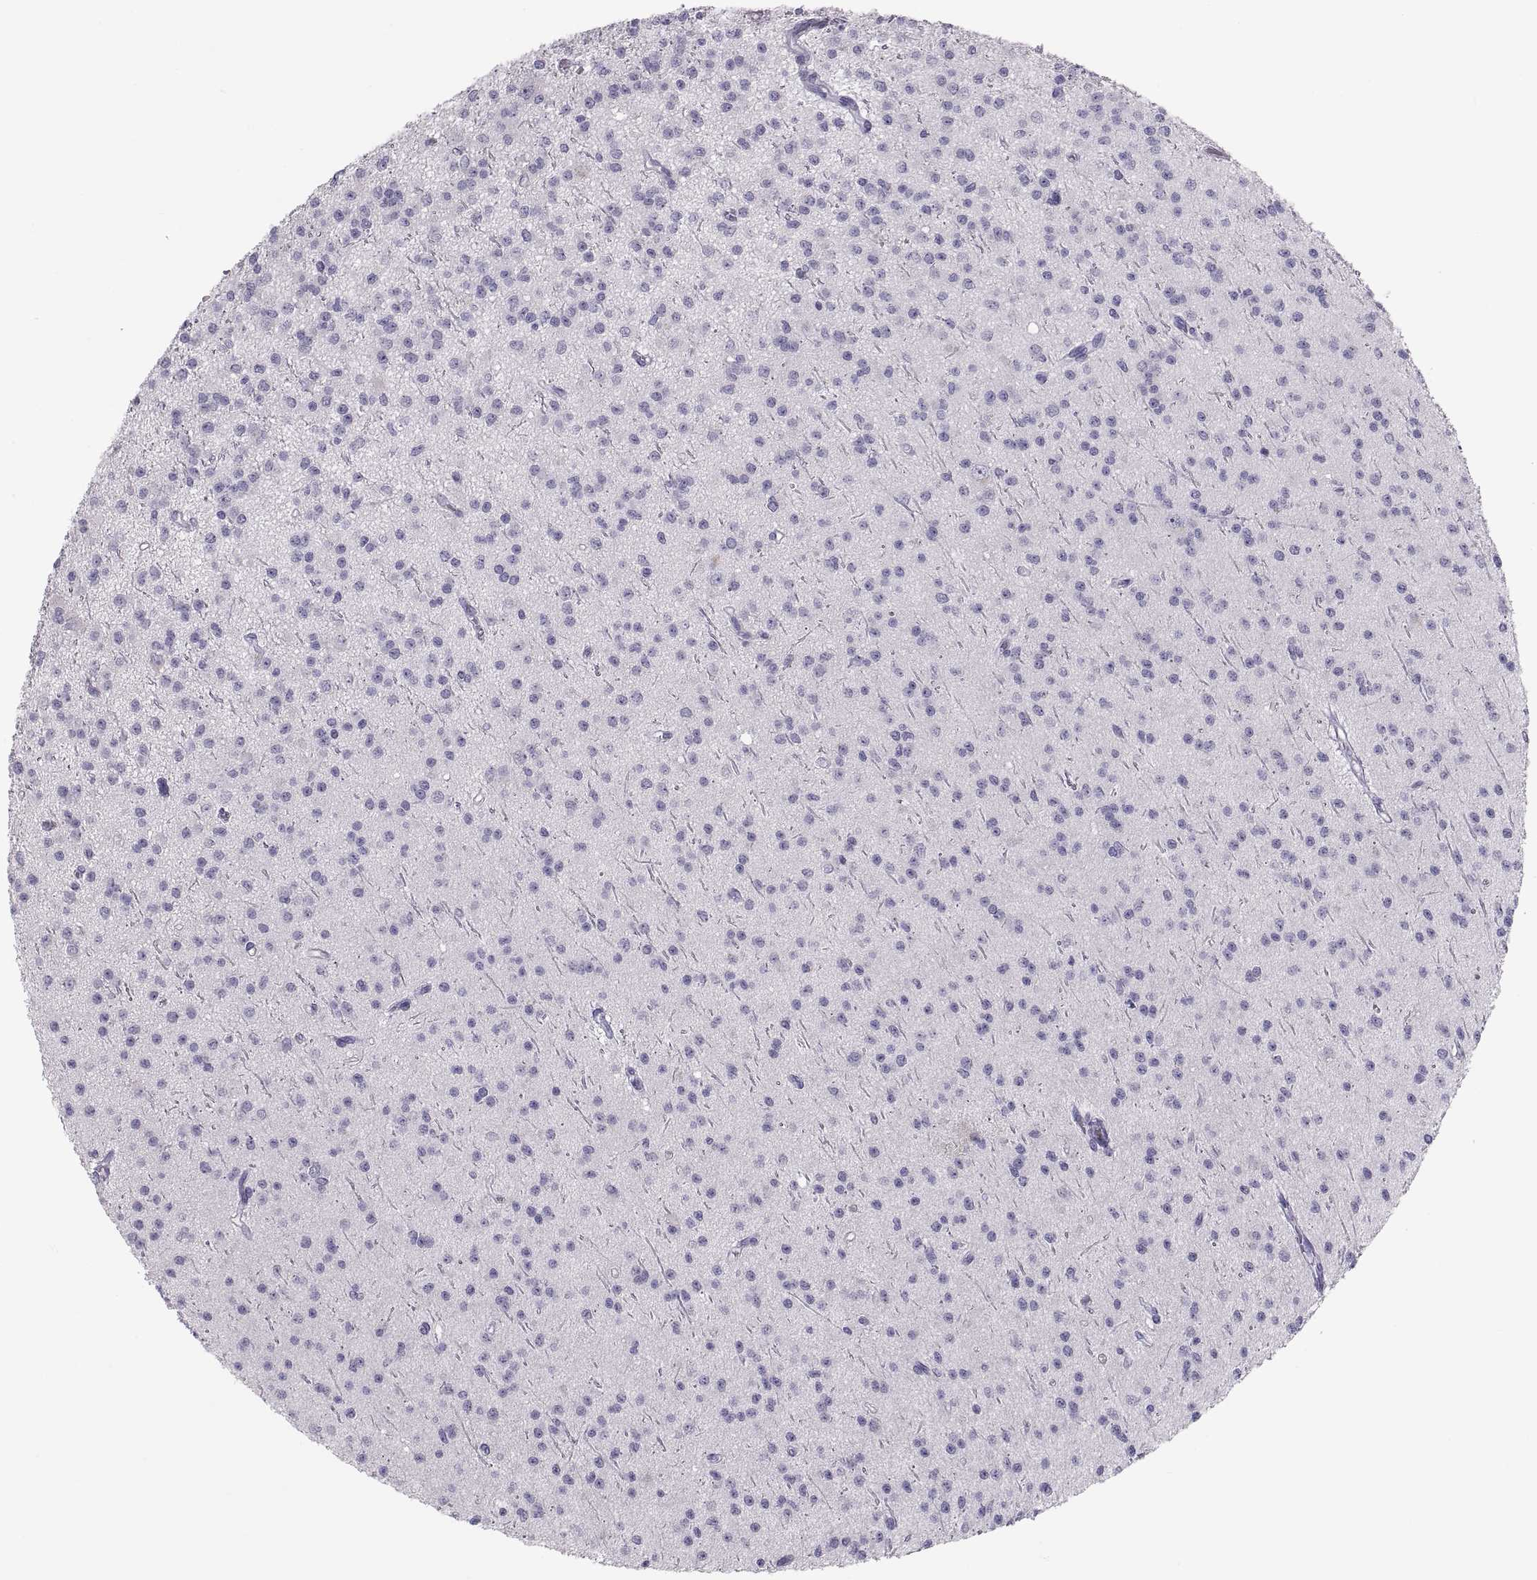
{"staining": {"intensity": "negative", "quantity": "none", "location": "none"}, "tissue": "glioma", "cell_type": "Tumor cells", "image_type": "cancer", "snomed": [{"axis": "morphology", "description": "Glioma, malignant, Low grade"}, {"axis": "topography", "description": "Brain"}], "caption": "DAB immunohistochemical staining of human glioma exhibits no significant expression in tumor cells. (Stains: DAB (3,3'-diaminobenzidine) immunohistochemistry (IHC) with hematoxylin counter stain, Microscopy: brightfield microscopy at high magnification).", "gene": "MAGEB2", "patient": {"sex": "male", "age": 27}}